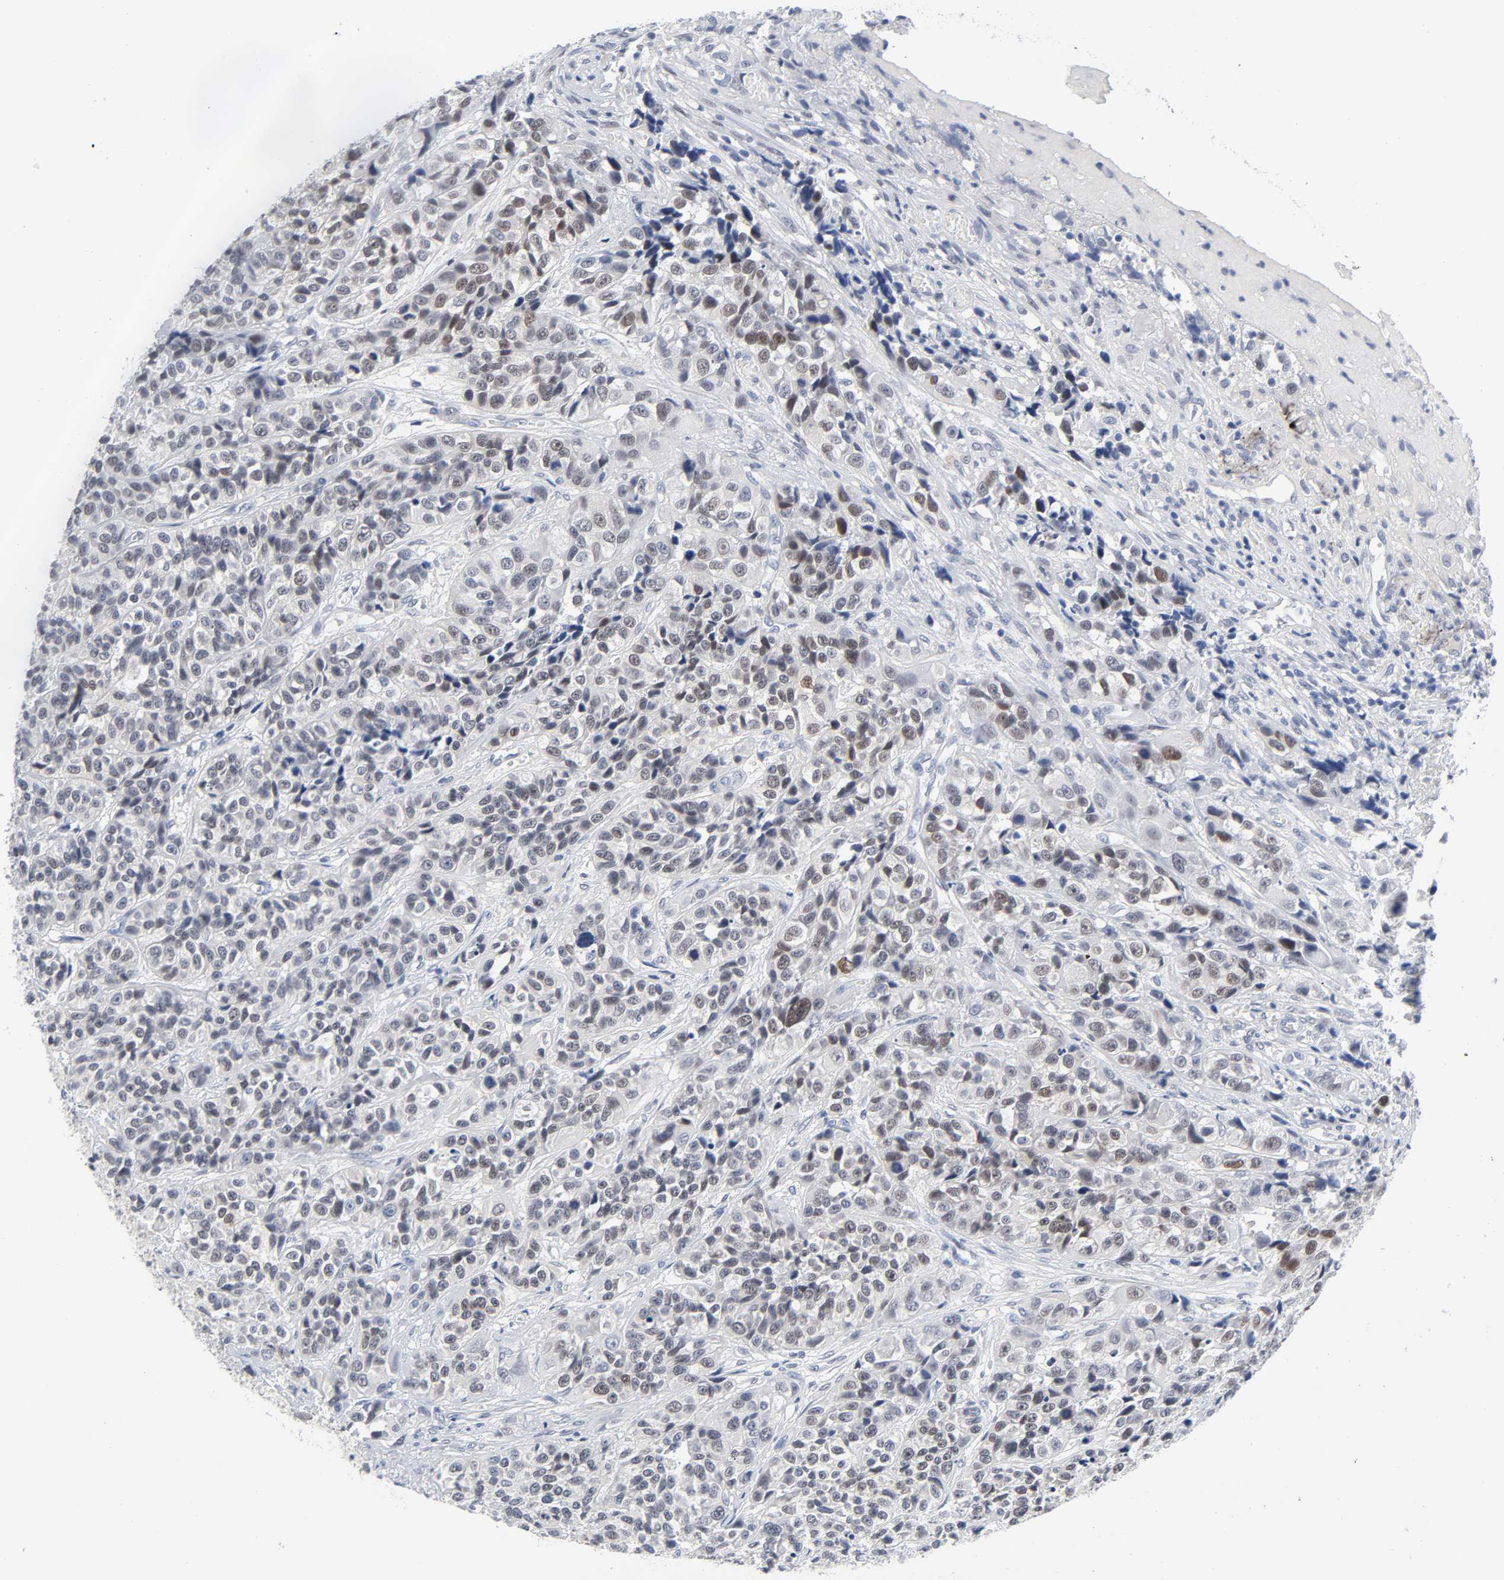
{"staining": {"intensity": "weak", "quantity": "25%-75%", "location": "nuclear"}, "tissue": "urothelial cancer", "cell_type": "Tumor cells", "image_type": "cancer", "snomed": [{"axis": "morphology", "description": "Urothelial carcinoma, High grade"}, {"axis": "topography", "description": "Urinary bladder"}], "caption": "Urothelial cancer stained with a protein marker shows weak staining in tumor cells.", "gene": "SALL2", "patient": {"sex": "female", "age": 81}}